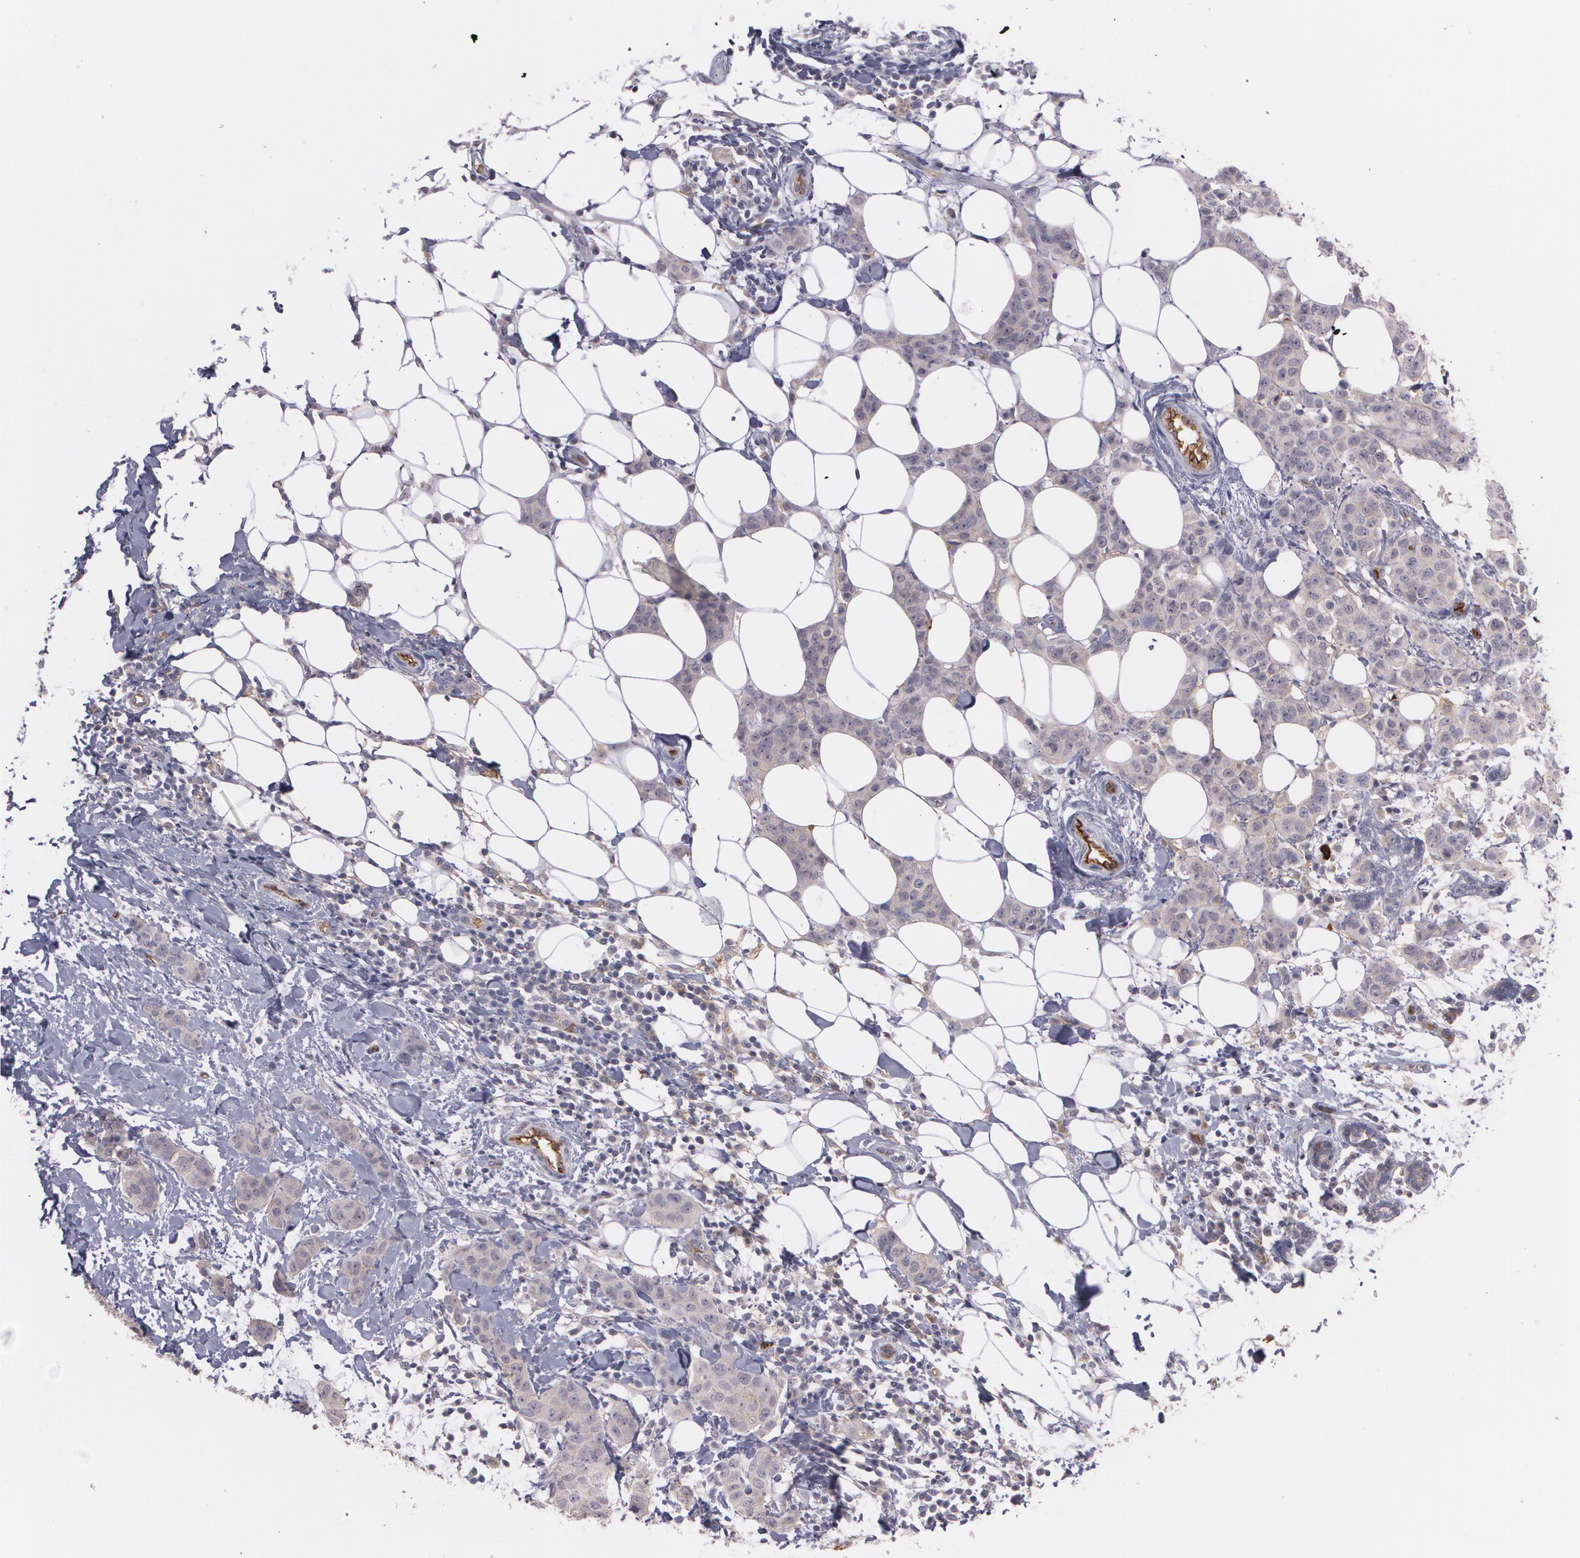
{"staining": {"intensity": "weak", "quantity": "<25%", "location": "cytoplasmic/membranous"}, "tissue": "breast cancer", "cell_type": "Tumor cells", "image_type": "cancer", "snomed": [{"axis": "morphology", "description": "Duct carcinoma"}, {"axis": "topography", "description": "Breast"}], "caption": "An immunohistochemistry micrograph of breast cancer (invasive ductal carcinoma) is shown. There is no staining in tumor cells of breast cancer (invasive ductal carcinoma). Brightfield microscopy of immunohistochemistry (IHC) stained with DAB (brown) and hematoxylin (blue), captured at high magnification.", "gene": "ACE", "patient": {"sex": "female", "age": 40}}